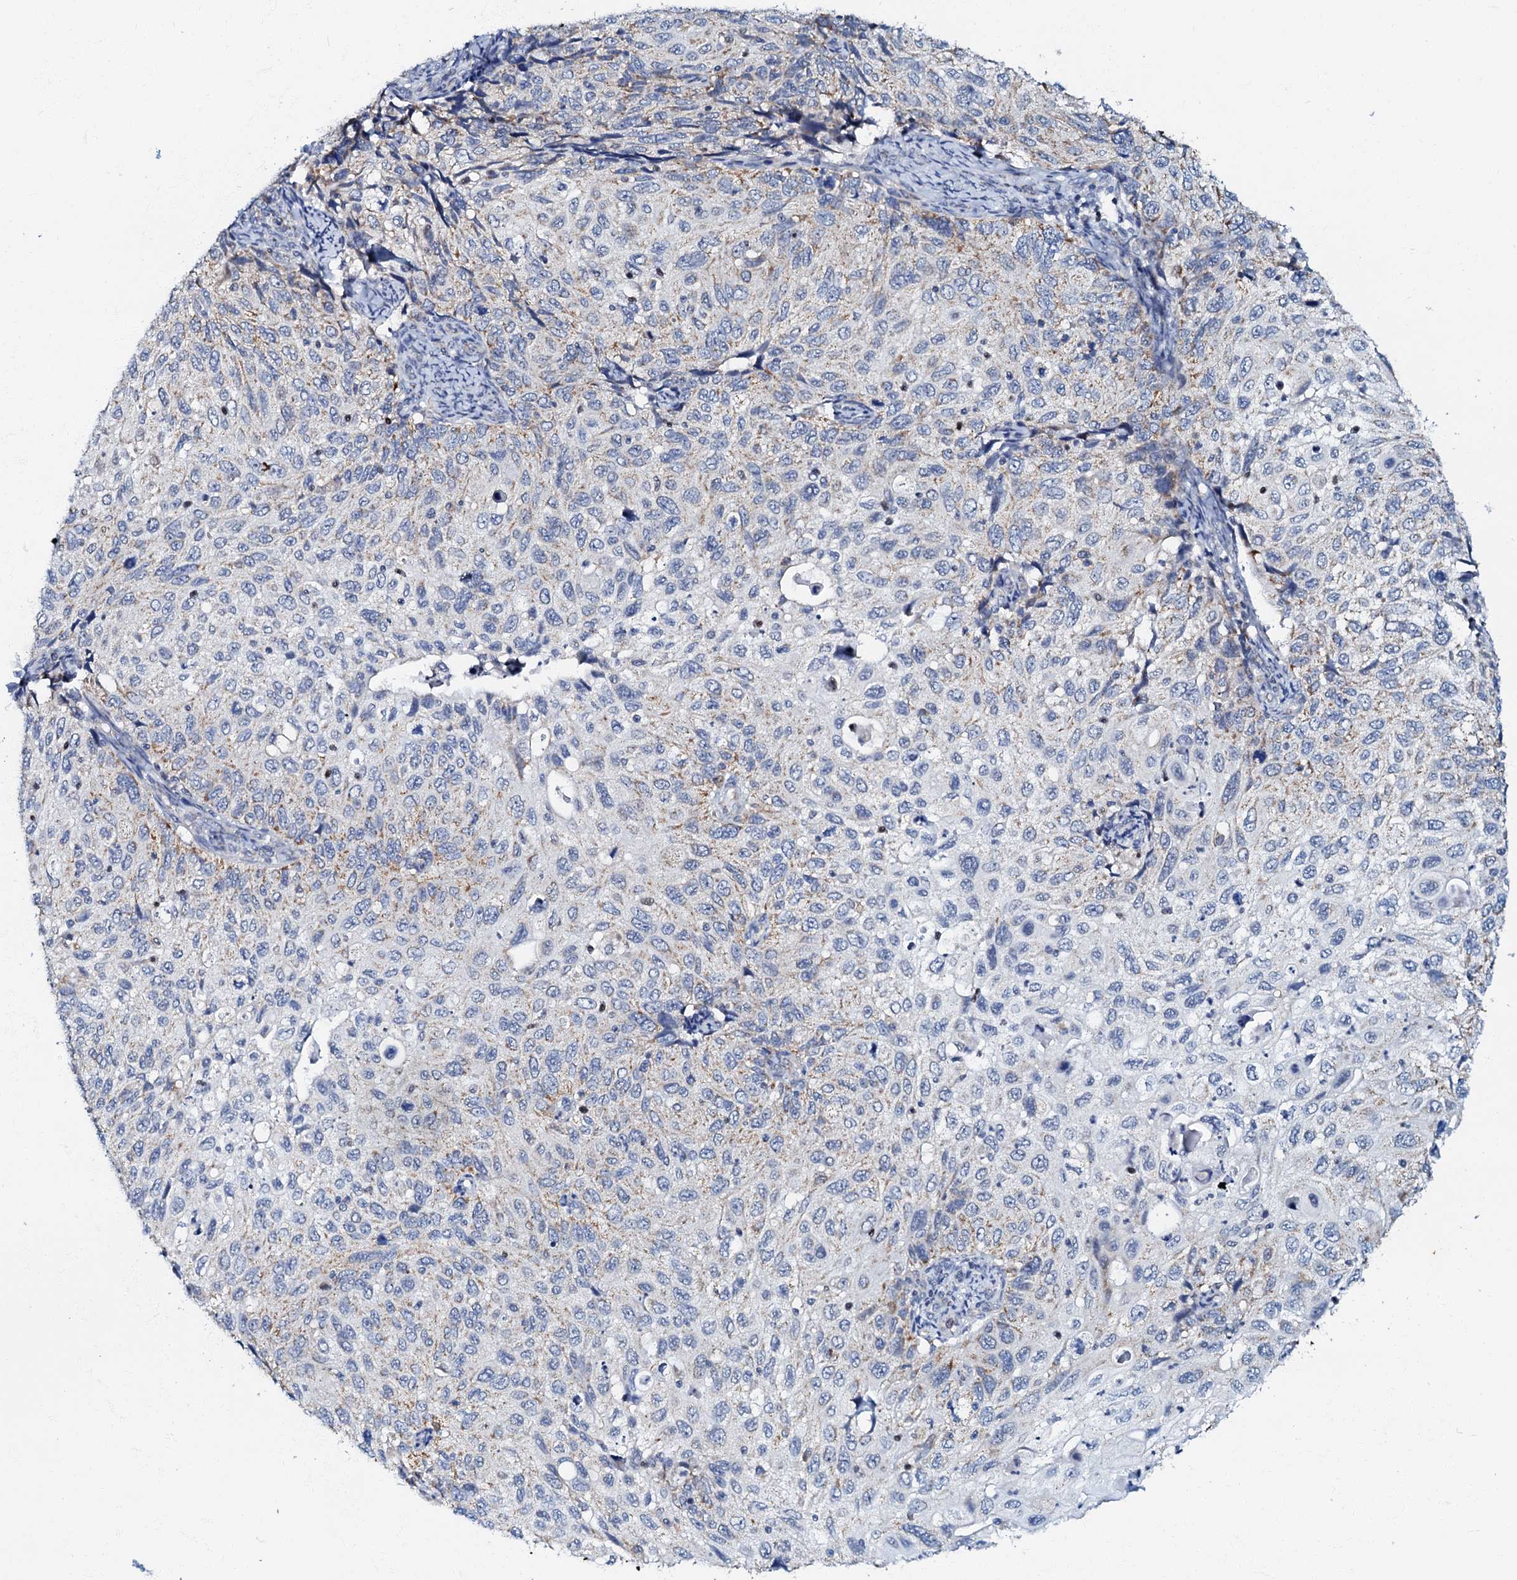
{"staining": {"intensity": "moderate", "quantity": "25%-75%", "location": "cytoplasmic/membranous"}, "tissue": "cervical cancer", "cell_type": "Tumor cells", "image_type": "cancer", "snomed": [{"axis": "morphology", "description": "Squamous cell carcinoma, NOS"}, {"axis": "topography", "description": "Cervix"}], "caption": "Moderate cytoplasmic/membranous positivity for a protein is identified in approximately 25%-75% of tumor cells of cervical squamous cell carcinoma using IHC.", "gene": "MRPL51", "patient": {"sex": "female", "age": 70}}